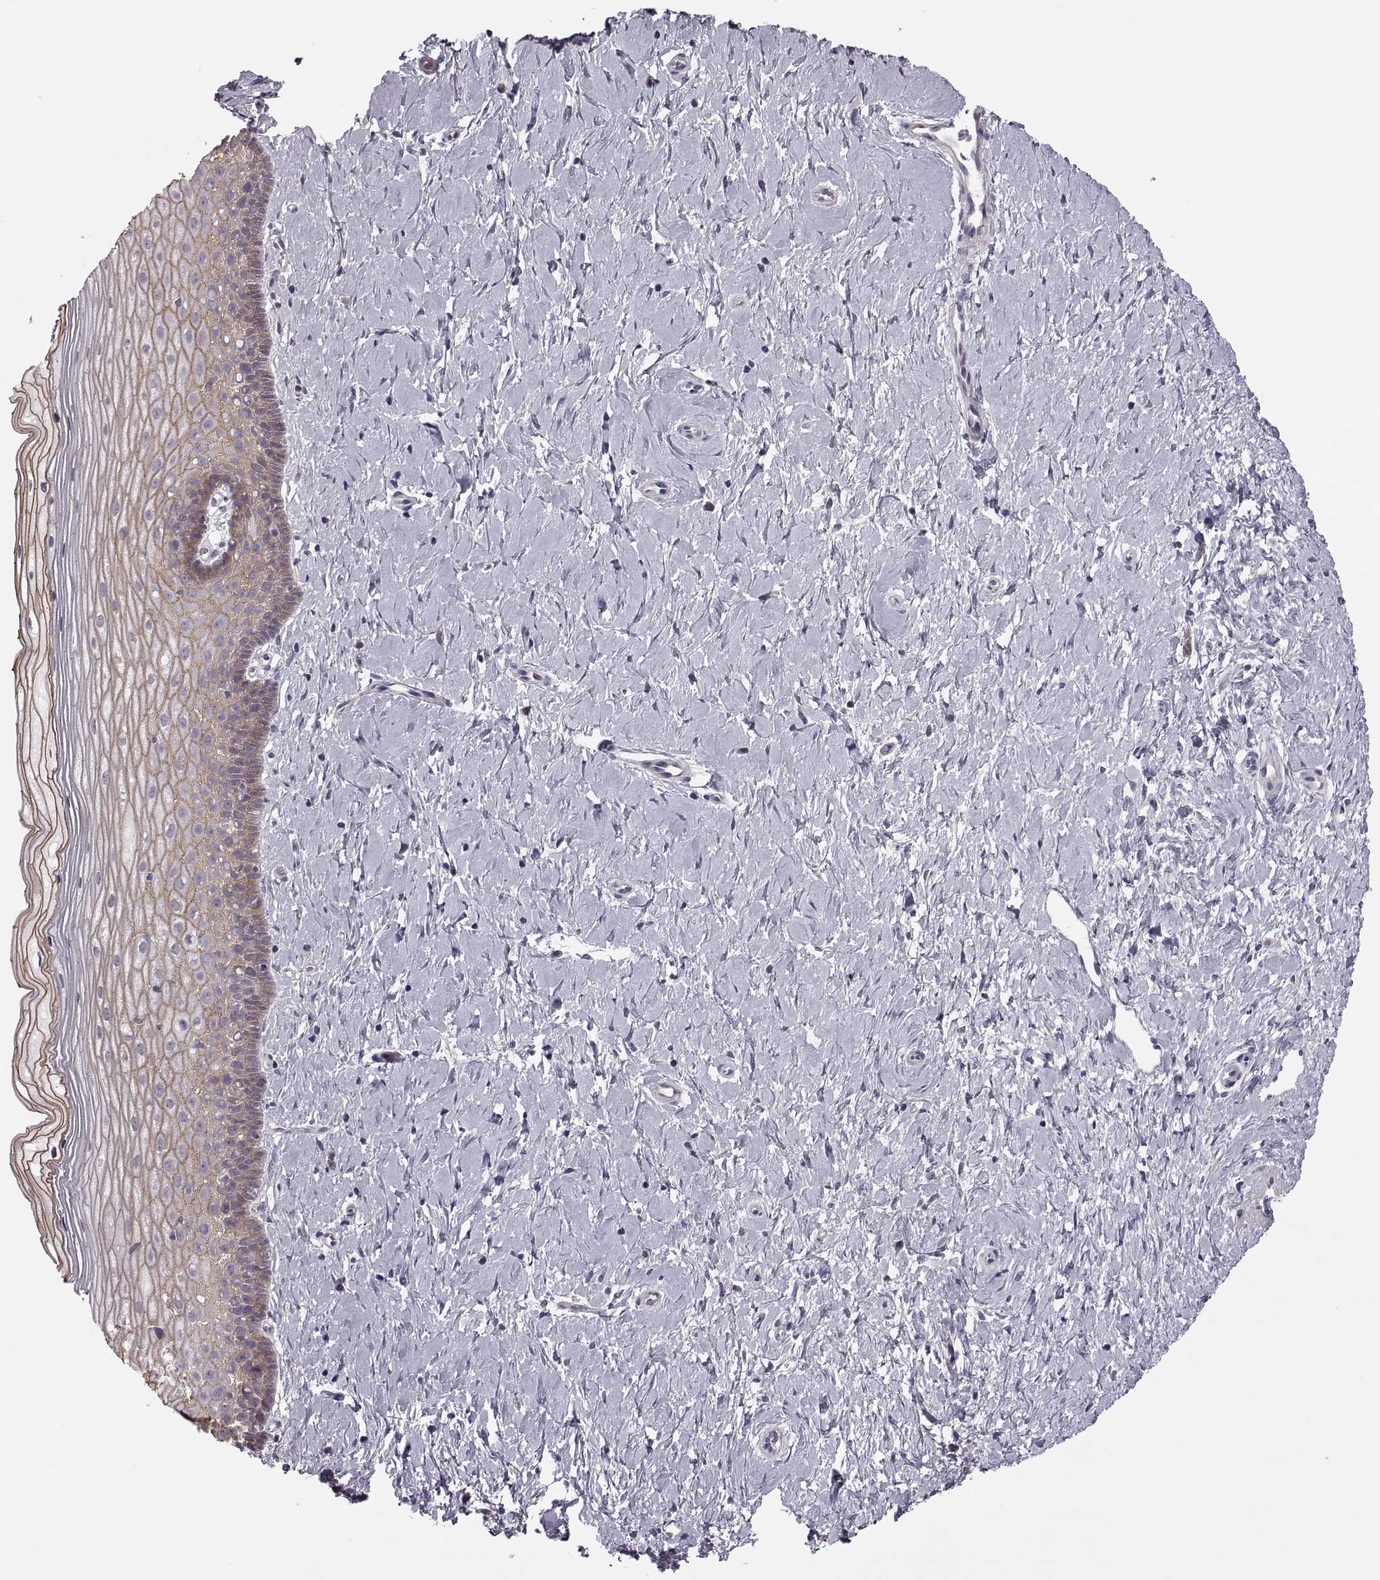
{"staining": {"intensity": "negative", "quantity": "none", "location": "none"}, "tissue": "cervix", "cell_type": "Glandular cells", "image_type": "normal", "snomed": [{"axis": "morphology", "description": "Normal tissue, NOS"}, {"axis": "topography", "description": "Cervix"}], "caption": "This is a histopathology image of immunohistochemistry staining of unremarkable cervix, which shows no positivity in glandular cells. Nuclei are stained in blue.", "gene": "RIPK4", "patient": {"sex": "female", "age": 37}}